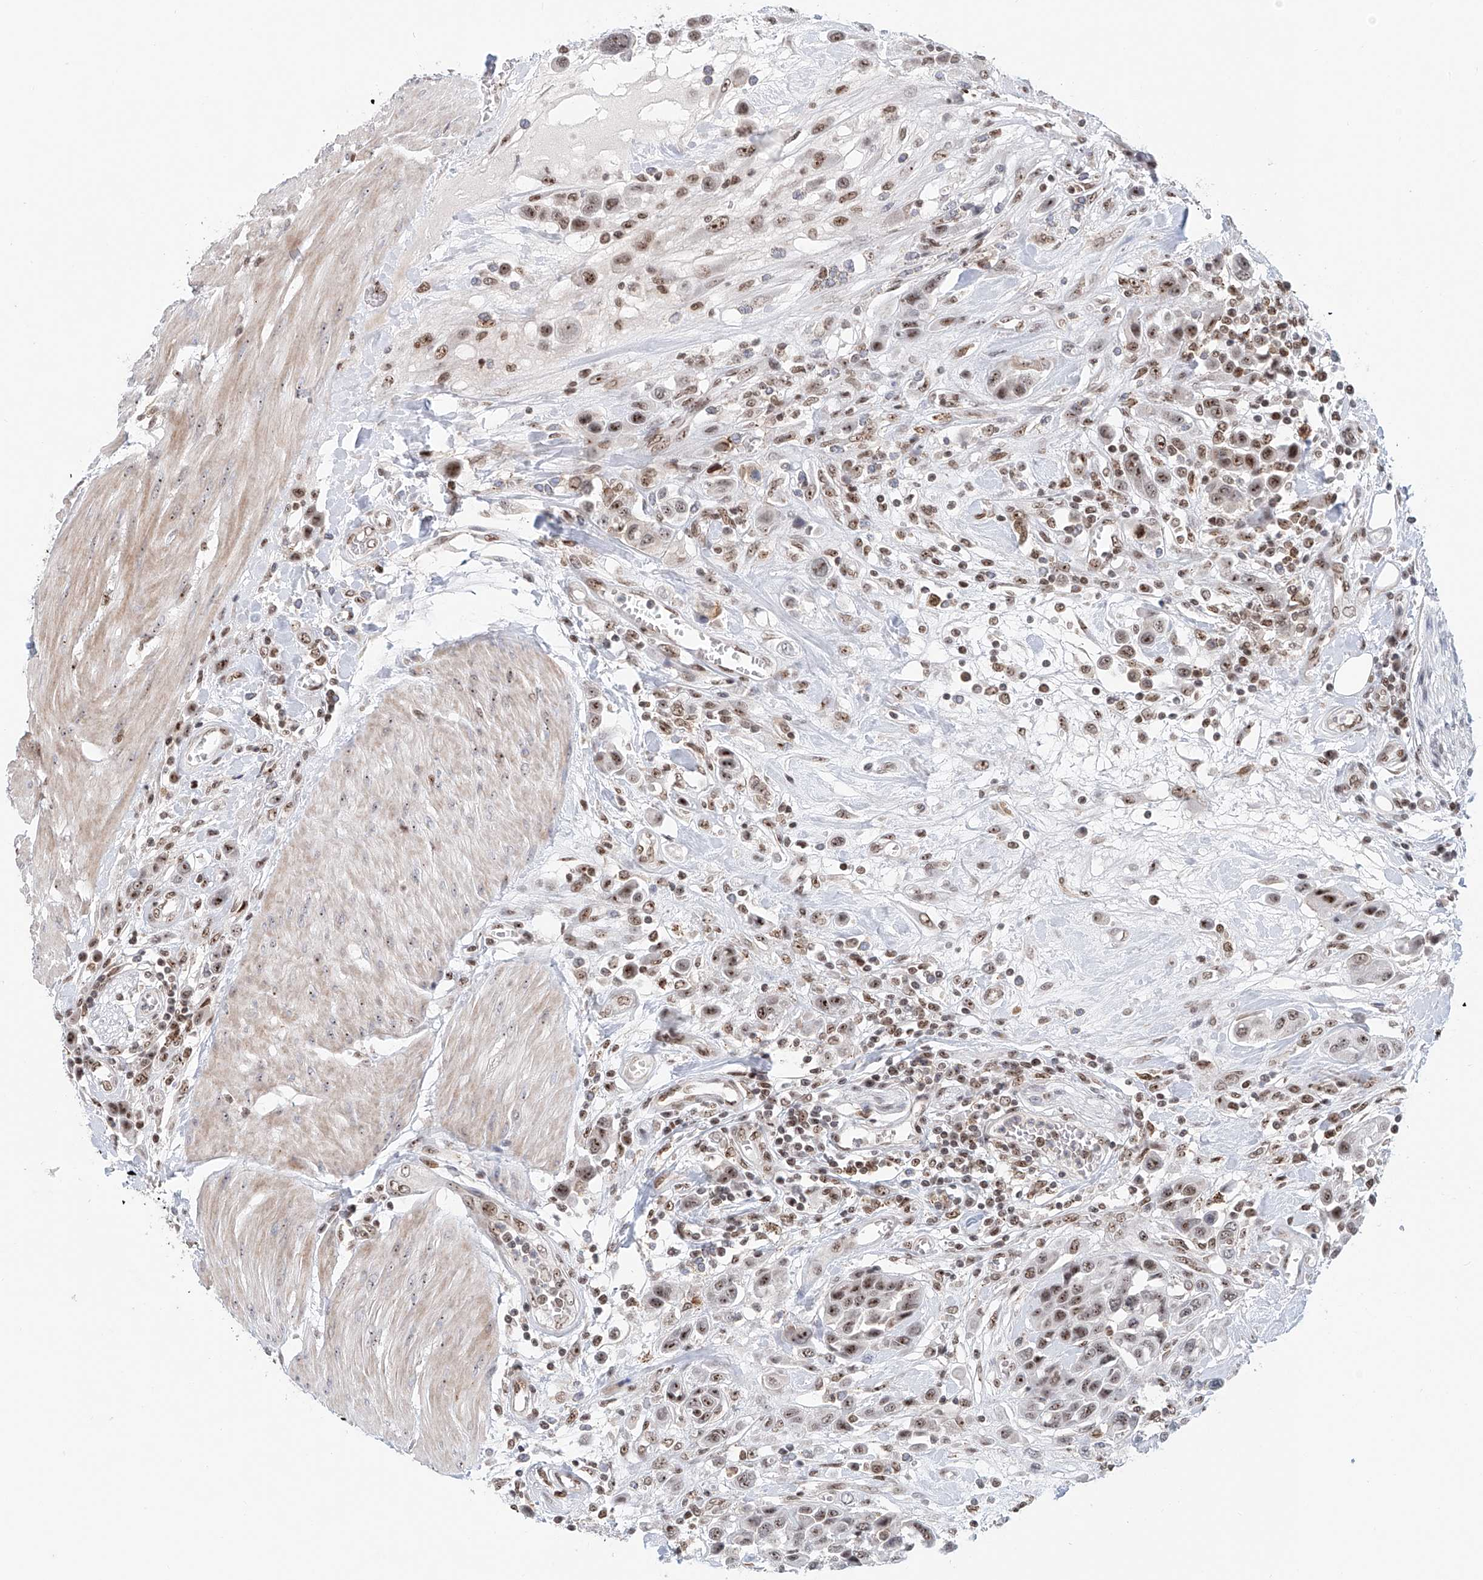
{"staining": {"intensity": "moderate", "quantity": ">75%", "location": "nuclear"}, "tissue": "urothelial cancer", "cell_type": "Tumor cells", "image_type": "cancer", "snomed": [{"axis": "morphology", "description": "Urothelial carcinoma, High grade"}, {"axis": "topography", "description": "Urinary bladder"}], "caption": "Tumor cells exhibit medium levels of moderate nuclear staining in about >75% of cells in high-grade urothelial carcinoma.", "gene": "PRUNE2", "patient": {"sex": "male", "age": 50}}